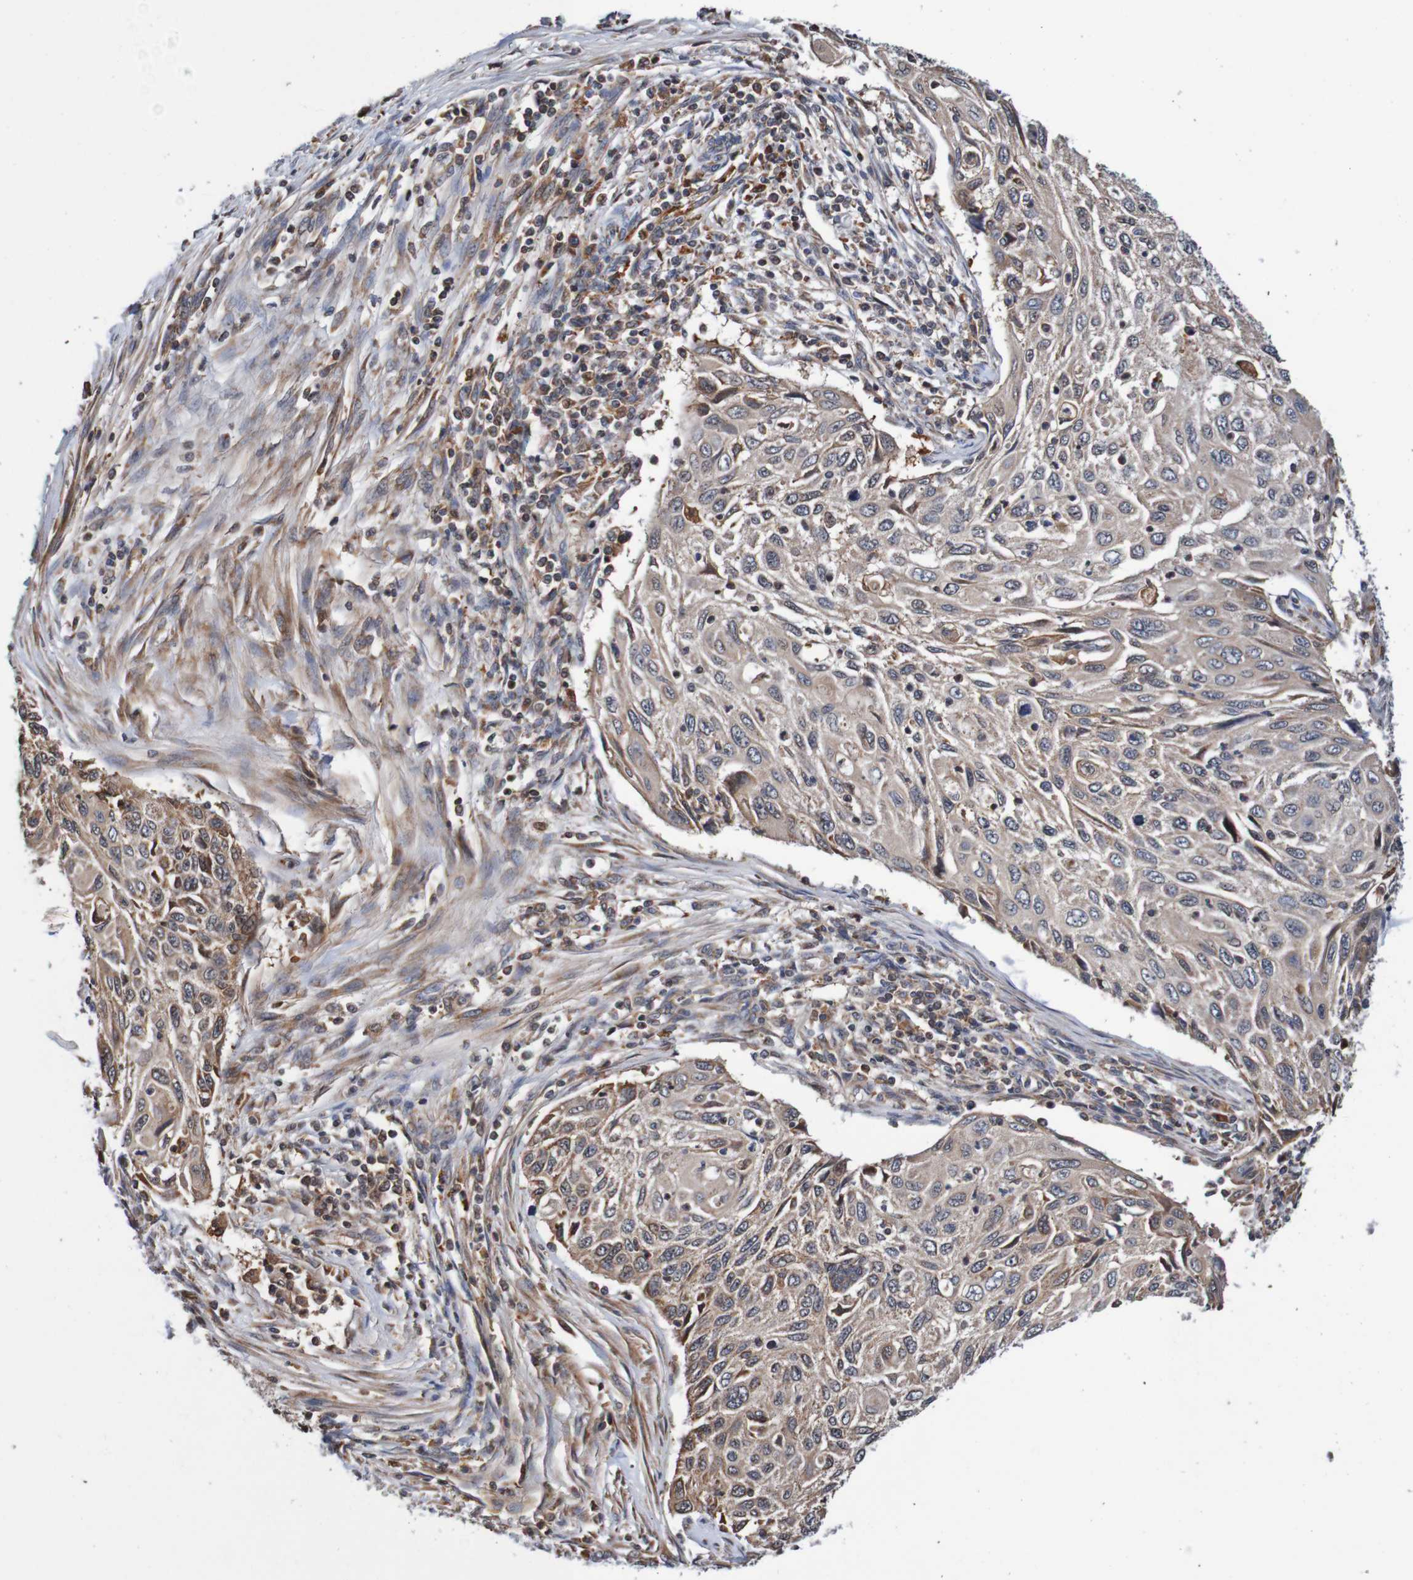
{"staining": {"intensity": "weak", "quantity": ">75%", "location": "cytoplasmic/membranous"}, "tissue": "cervical cancer", "cell_type": "Tumor cells", "image_type": "cancer", "snomed": [{"axis": "morphology", "description": "Squamous cell carcinoma, NOS"}, {"axis": "topography", "description": "Cervix"}], "caption": "High-magnification brightfield microscopy of cervical cancer (squamous cell carcinoma) stained with DAB (3,3'-diaminobenzidine) (brown) and counterstained with hematoxylin (blue). tumor cells exhibit weak cytoplasmic/membranous positivity is seen in approximately>75% of cells.", "gene": "AXIN1", "patient": {"sex": "female", "age": 70}}